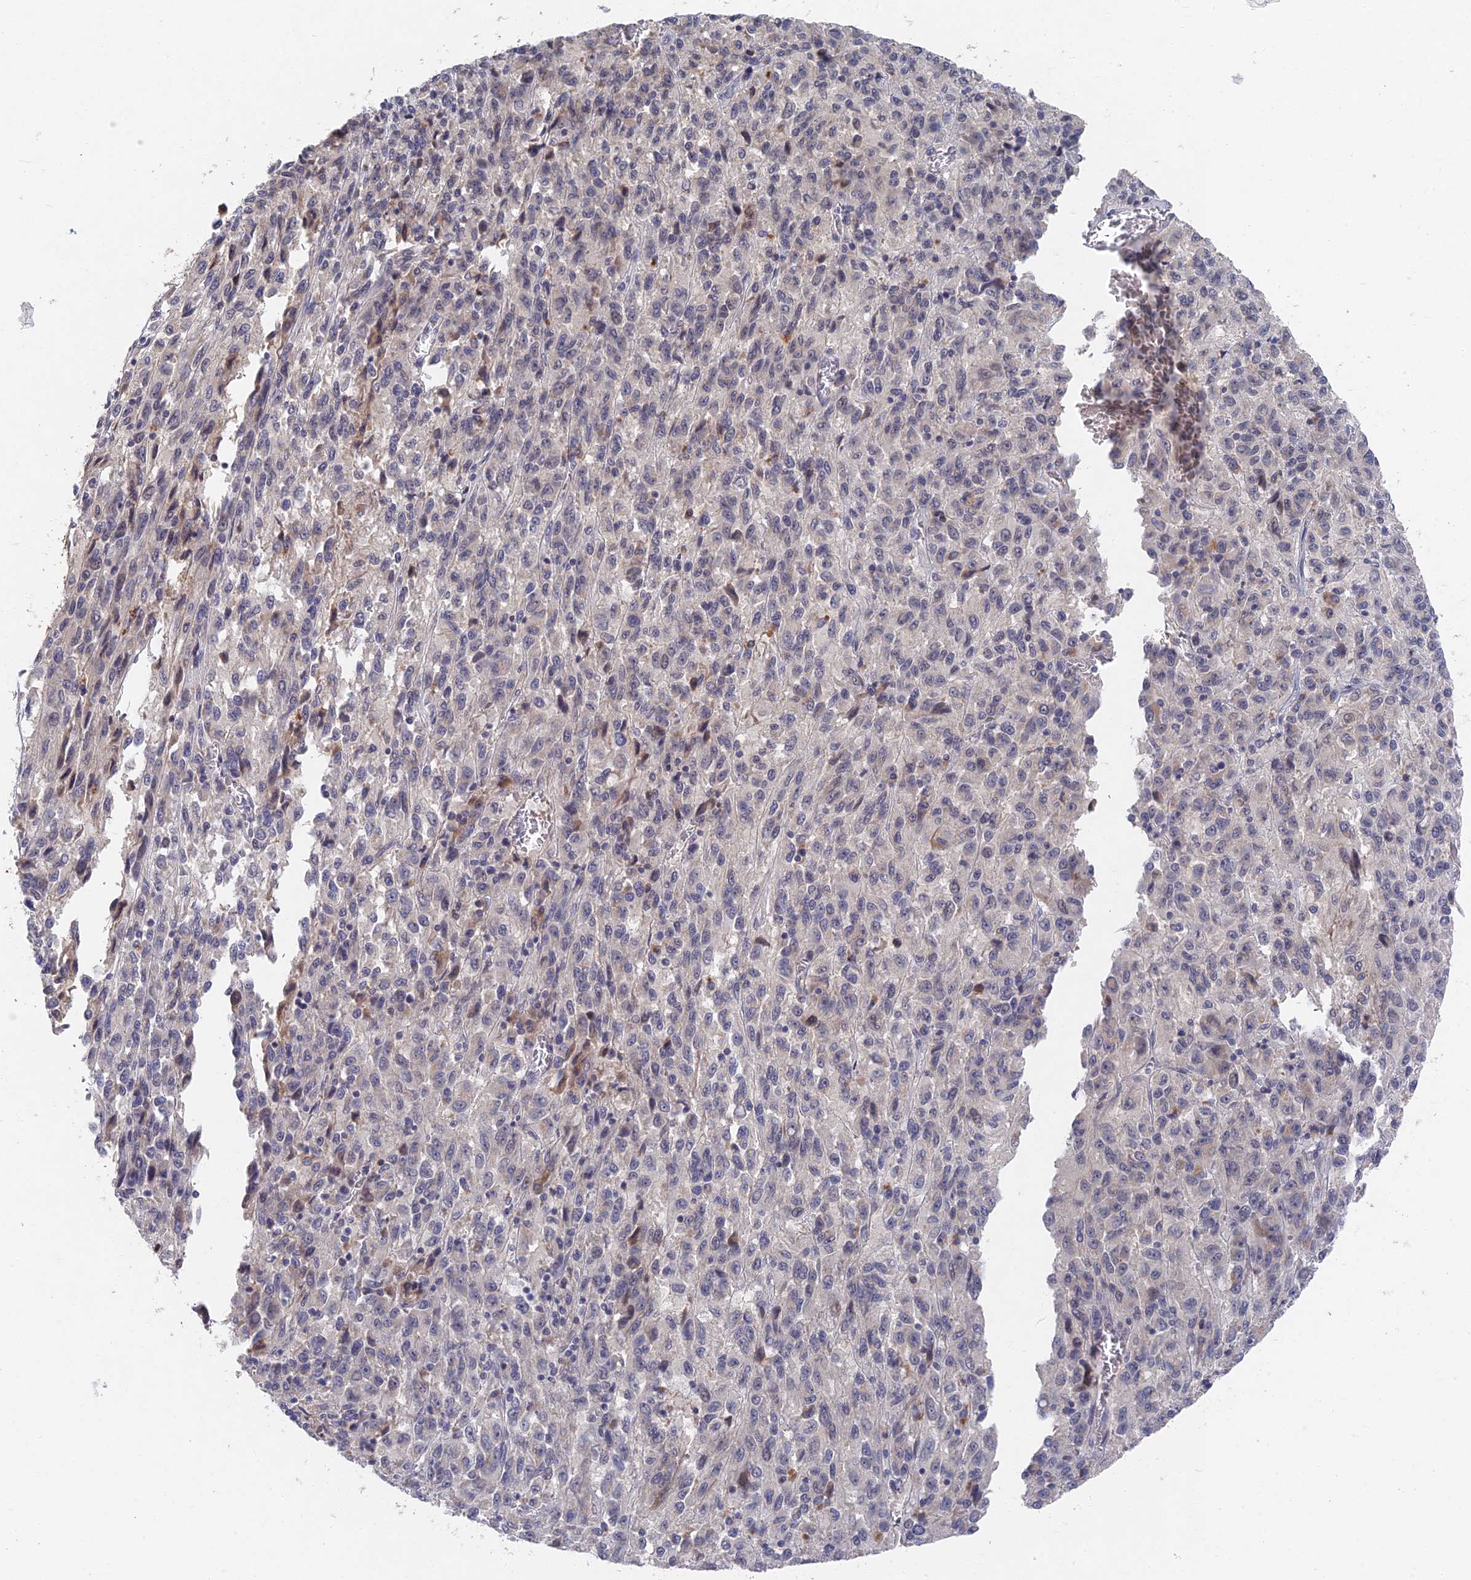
{"staining": {"intensity": "negative", "quantity": "none", "location": "none"}, "tissue": "melanoma", "cell_type": "Tumor cells", "image_type": "cancer", "snomed": [{"axis": "morphology", "description": "Malignant melanoma, Metastatic site"}, {"axis": "topography", "description": "Lung"}], "caption": "Tumor cells show no significant positivity in melanoma.", "gene": "GNA15", "patient": {"sex": "male", "age": 64}}